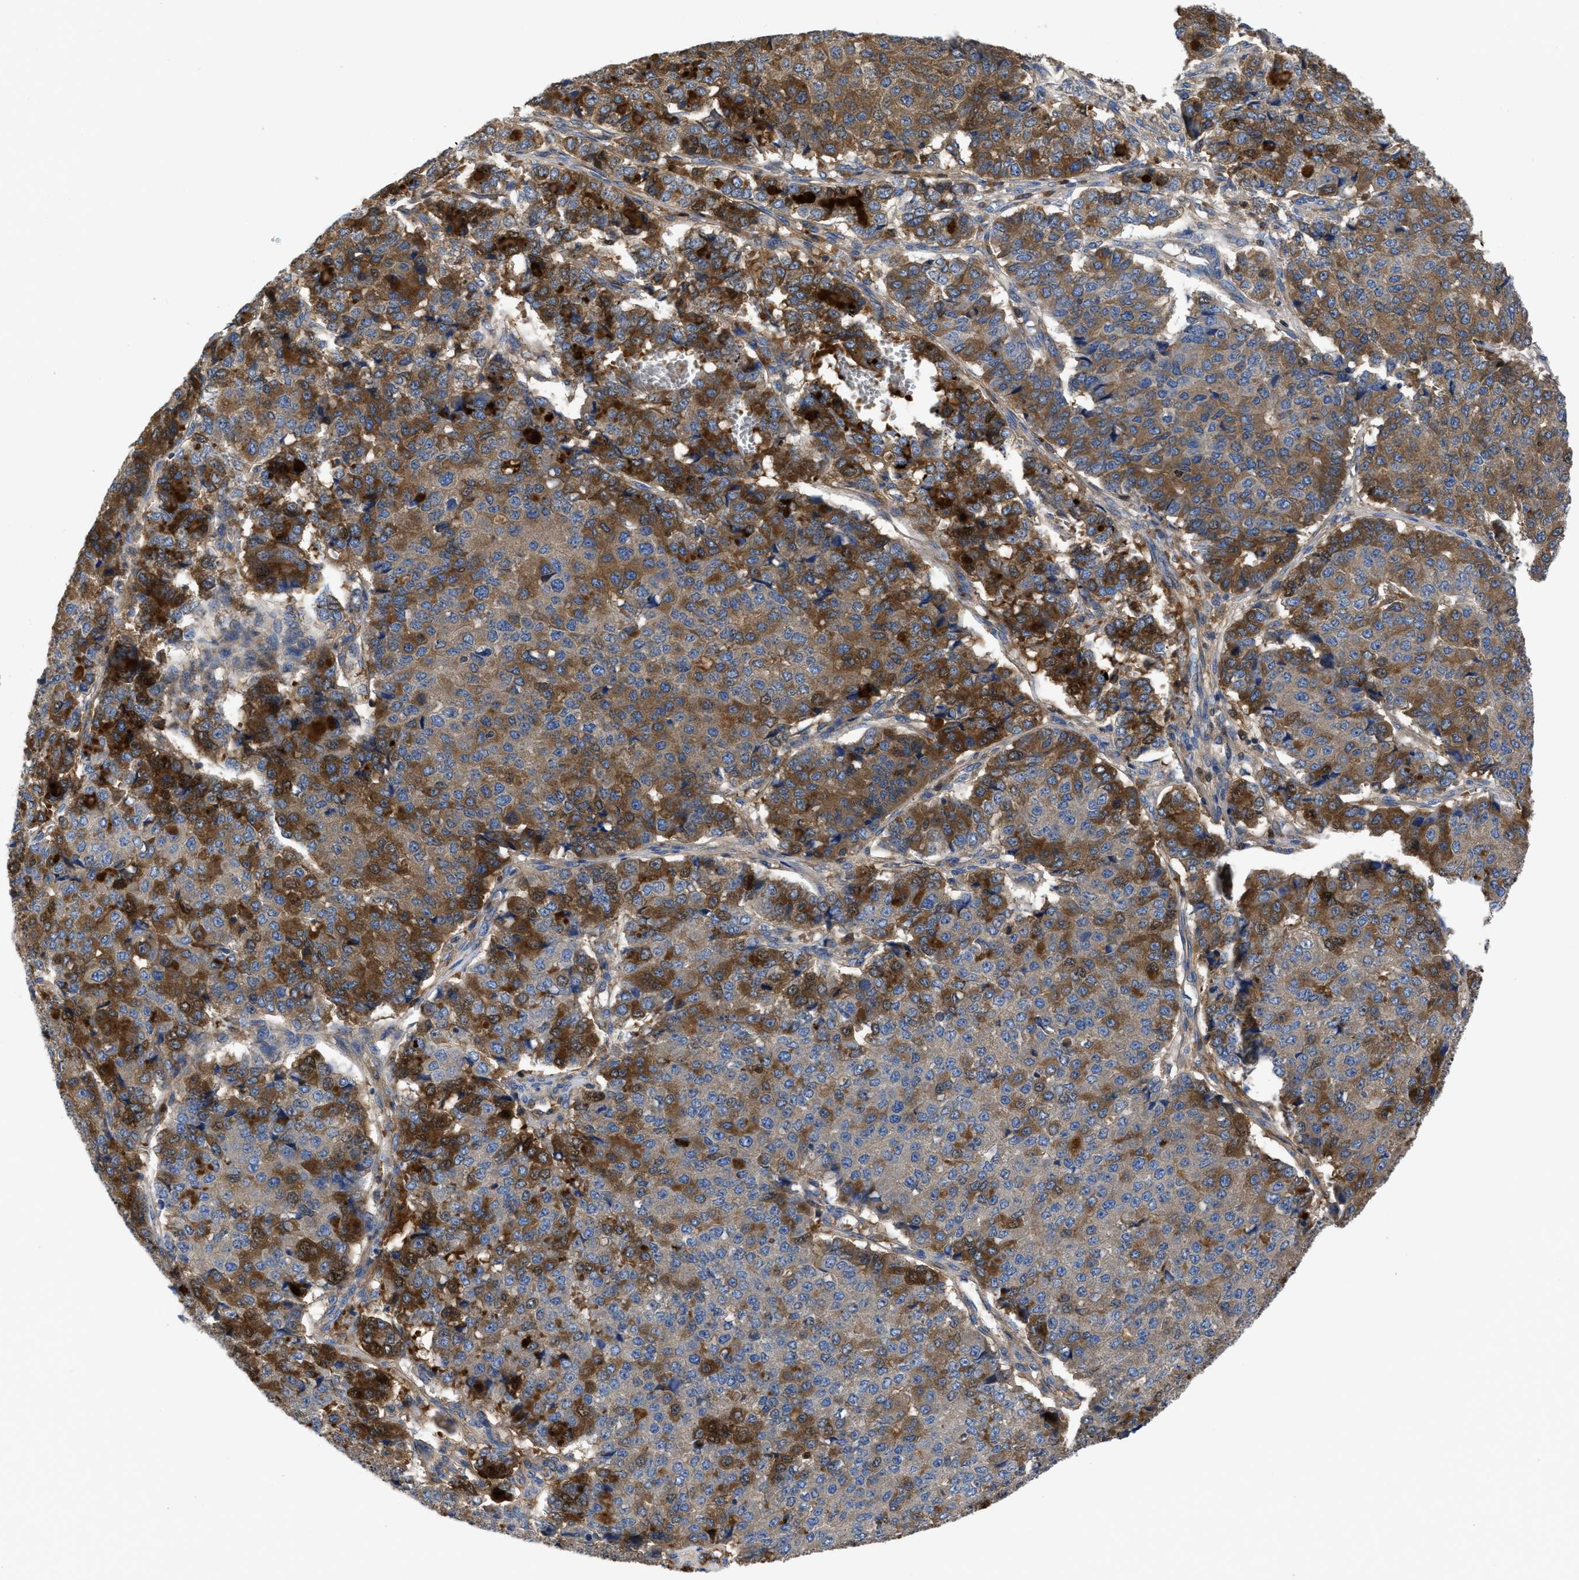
{"staining": {"intensity": "moderate", "quantity": "25%-75%", "location": "cytoplasmic/membranous"}, "tissue": "pancreatic cancer", "cell_type": "Tumor cells", "image_type": "cancer", "snomed": [{"axis": "morphology", "description": "Adenocarcinoma, NOS"}, {"axis": "topography", "description": "Pancreas"}], "caption": "Immunohistochemical staining of pancreatic cancer (adenocarcinoma) reveals moderate cytoplasmic/membranous protein positivity in approximately 25%-75% of tumor cells. The staining was performed using DAB, with brown indicating positive protein expression. Nuclei are stained blue with hematoxylin.", "gene": "SERPINA6", "patient": {"sex": "male", "age": 50}}